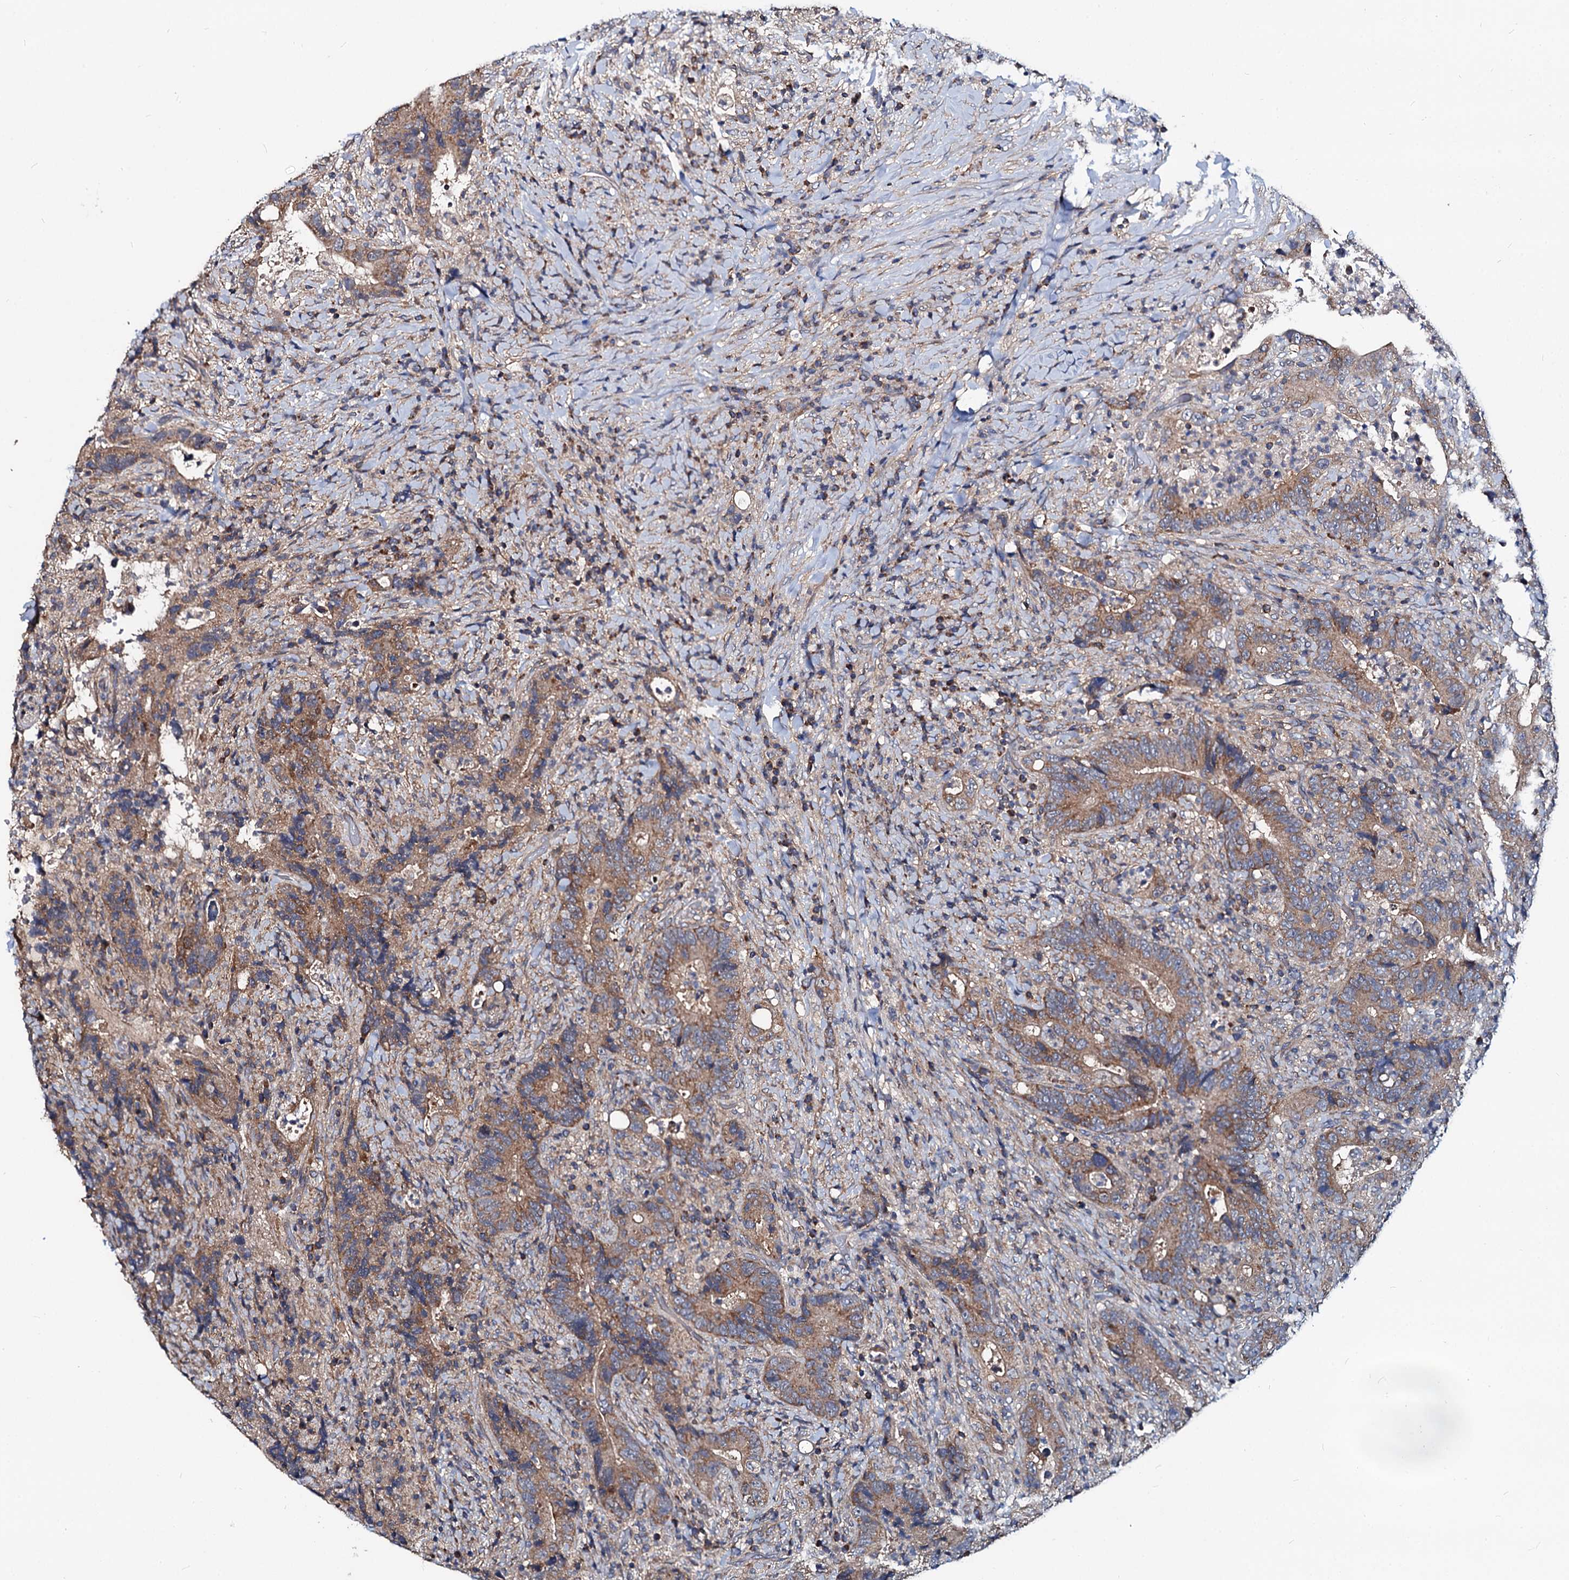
{"staining": {"intensity": "moderate", "quantity": ">75%", "location": "cytoplasmic/membranous"}, "tissue": "colorectal cancer", "cell_type": "Tumor cells", "image_type": "cancer", "snomed": [{"axis": "morphology", "description": "Adenocarcinoma, NOS"}, {"axis": "topography", "description": "Colon"}], "caption": "A brown stain labels moderate cytoplasmic/membranous expression of a protein in colorectal adenocarcinoma tumor cells.", "gene": "IDI1", "patient": {"sex": "female", "age": 75}}